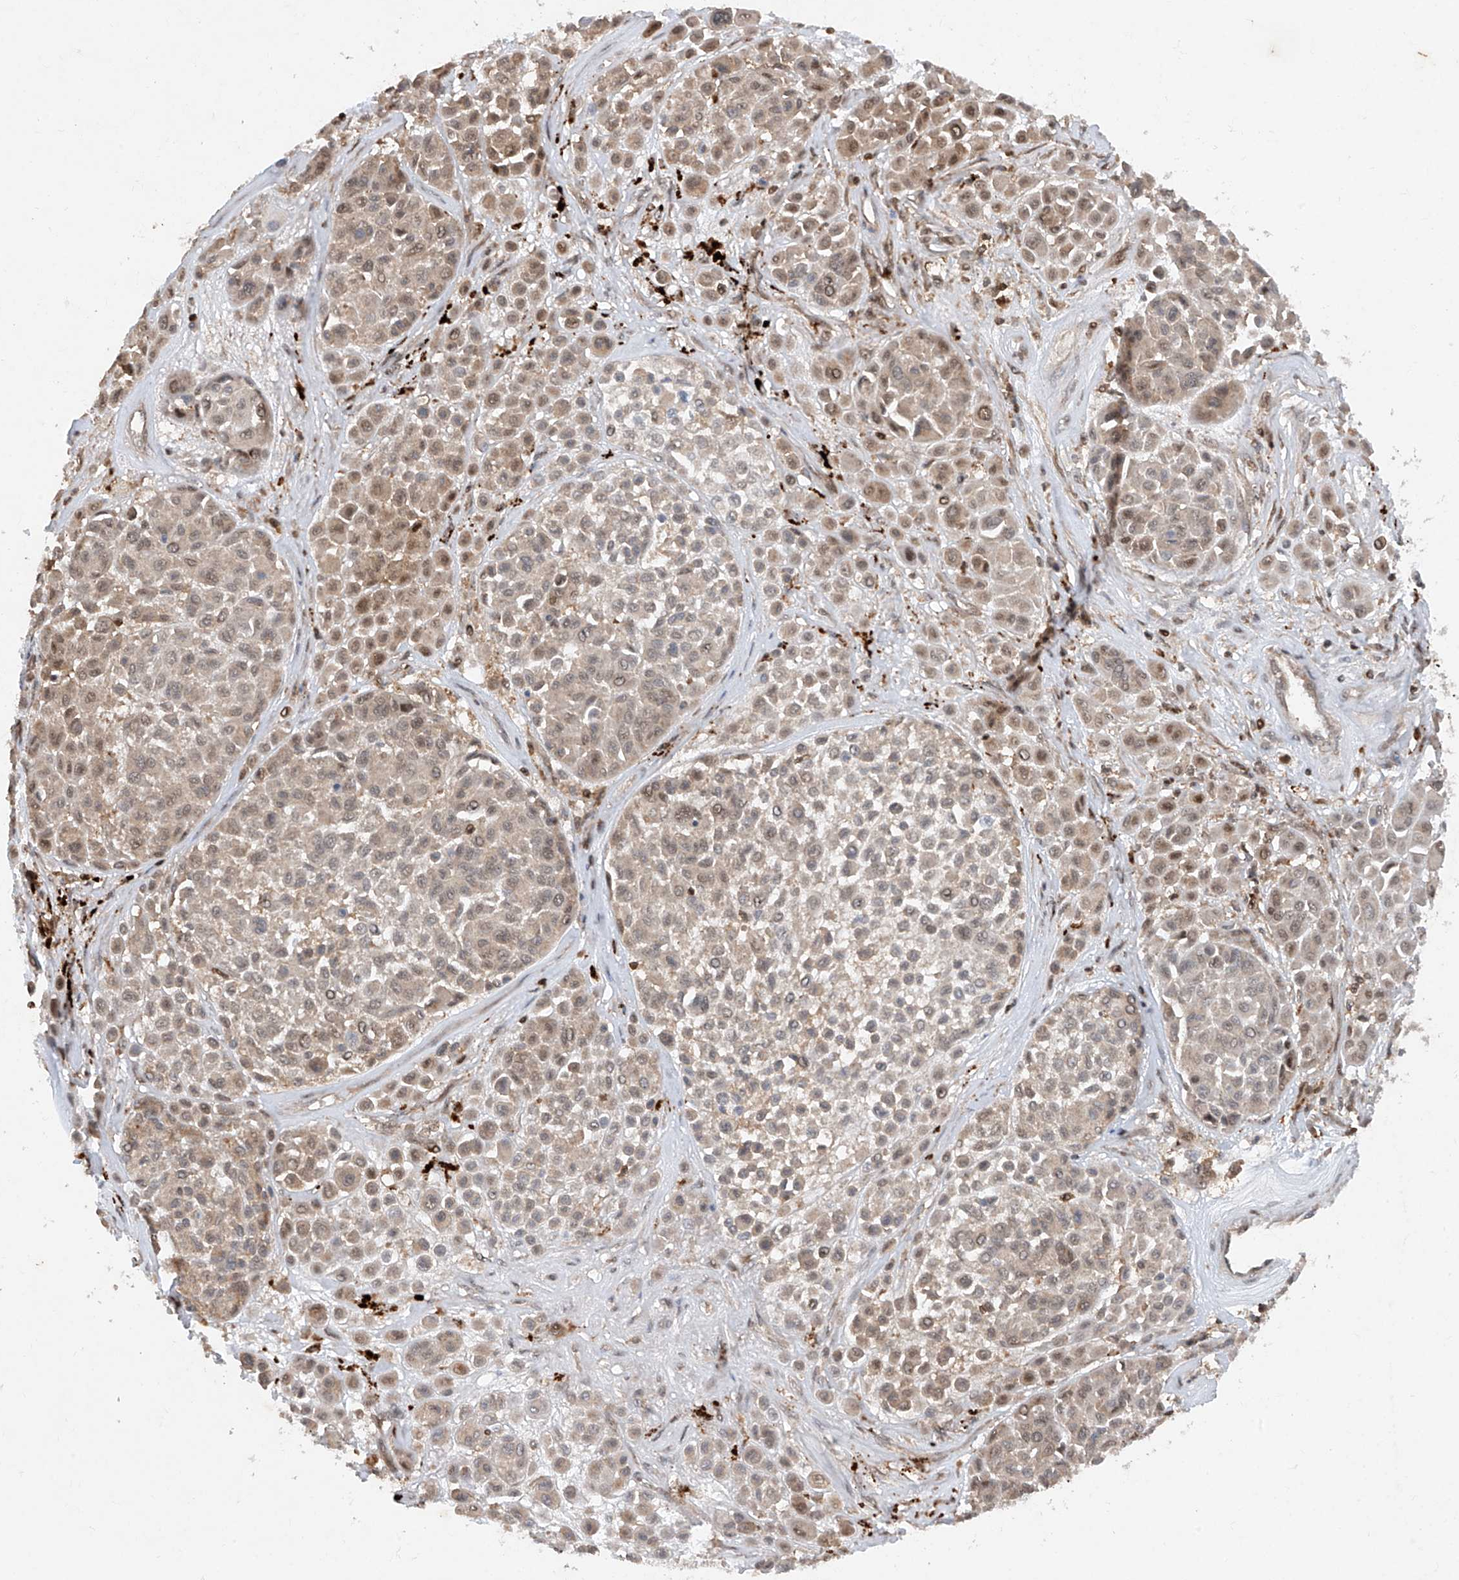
{"staining": {"intensity": "moderate", "quantity": "<25%", "location": "nuclear"}, "tissue": "melanoma", "cell_type": "Tumor cells", "image_type": "cancer", "snomed": [{"axis": "morphology", "description": "Malignant melanoma, Metastatic site"}, {"axis": "topography", "description": "Soft tissue"}], "caption": "A low amount of moderate nuclear expression is identified in approximately <25% of tumor cells in melanoma tissue. (IHC, brightfield microscopy, high magnification).", "gene": "ZNF358", "patient": {"sex": "male", "age": 41}}